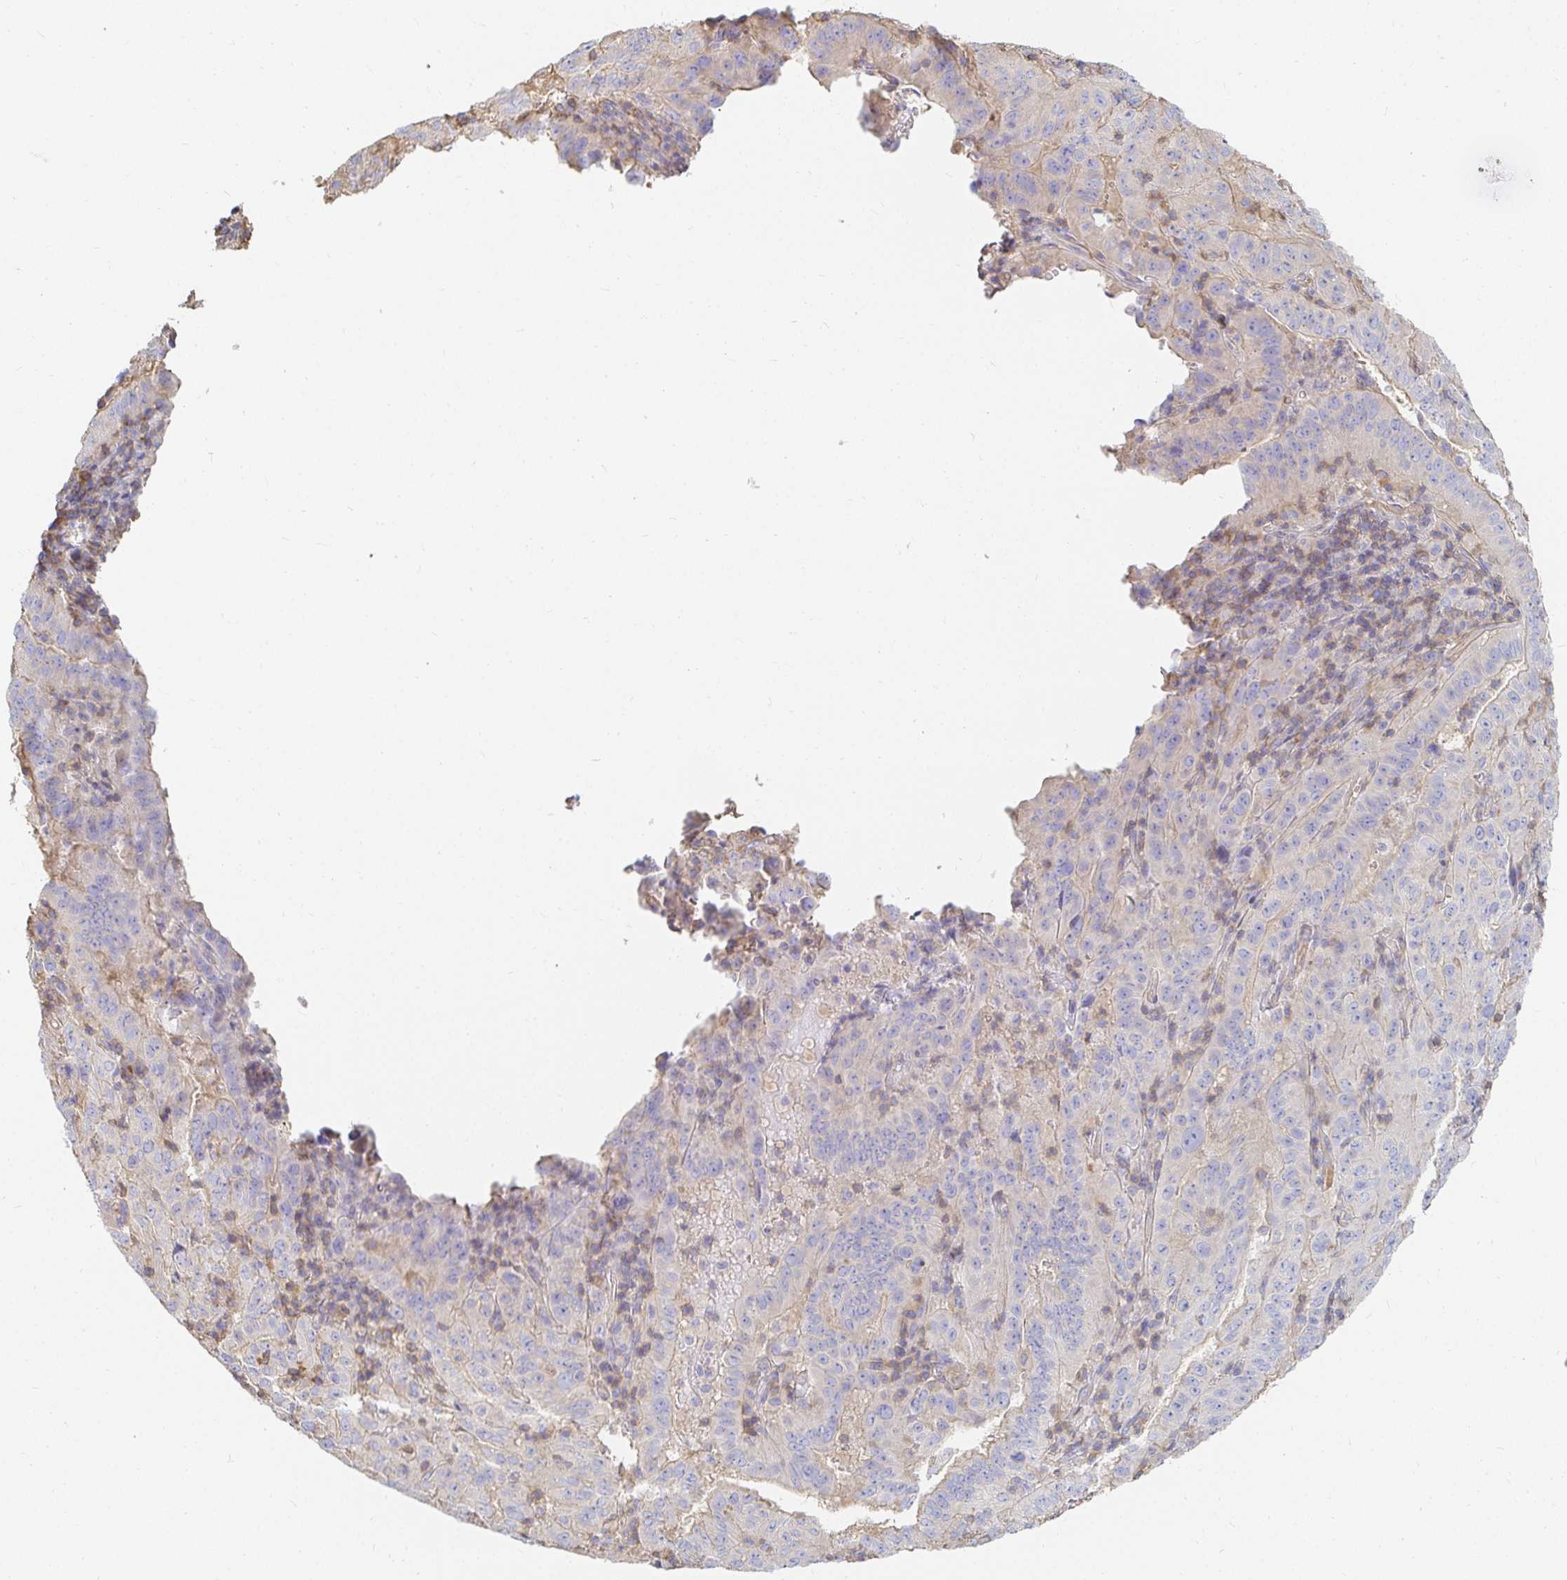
{"staining": {"intensity": "weak", "quantity": "<25%", "location": "cytoplasmic/membranous"}, "tissue": "pancreatic cancer", "cell_type": "Tumor cells", "image_type": "cancer", "snomed": [{"axis": "morphology", "description": "Adenocarcinoma, NOS"}, {"axis": "topography", "description": "Pancreas"}], "caption": "DAB (3,3'-diaminobenzidine) immunohistochemical staining of human pancreatic cancer shows no significant expression in tumor cells. (Brightfield microscopy of DAB (3,3'-diaminobenzidine) immunohistochemistry (IHC) at high magnification).", "gene": "TSPAN19", "patient": {"sex": "male", "age": 63}}